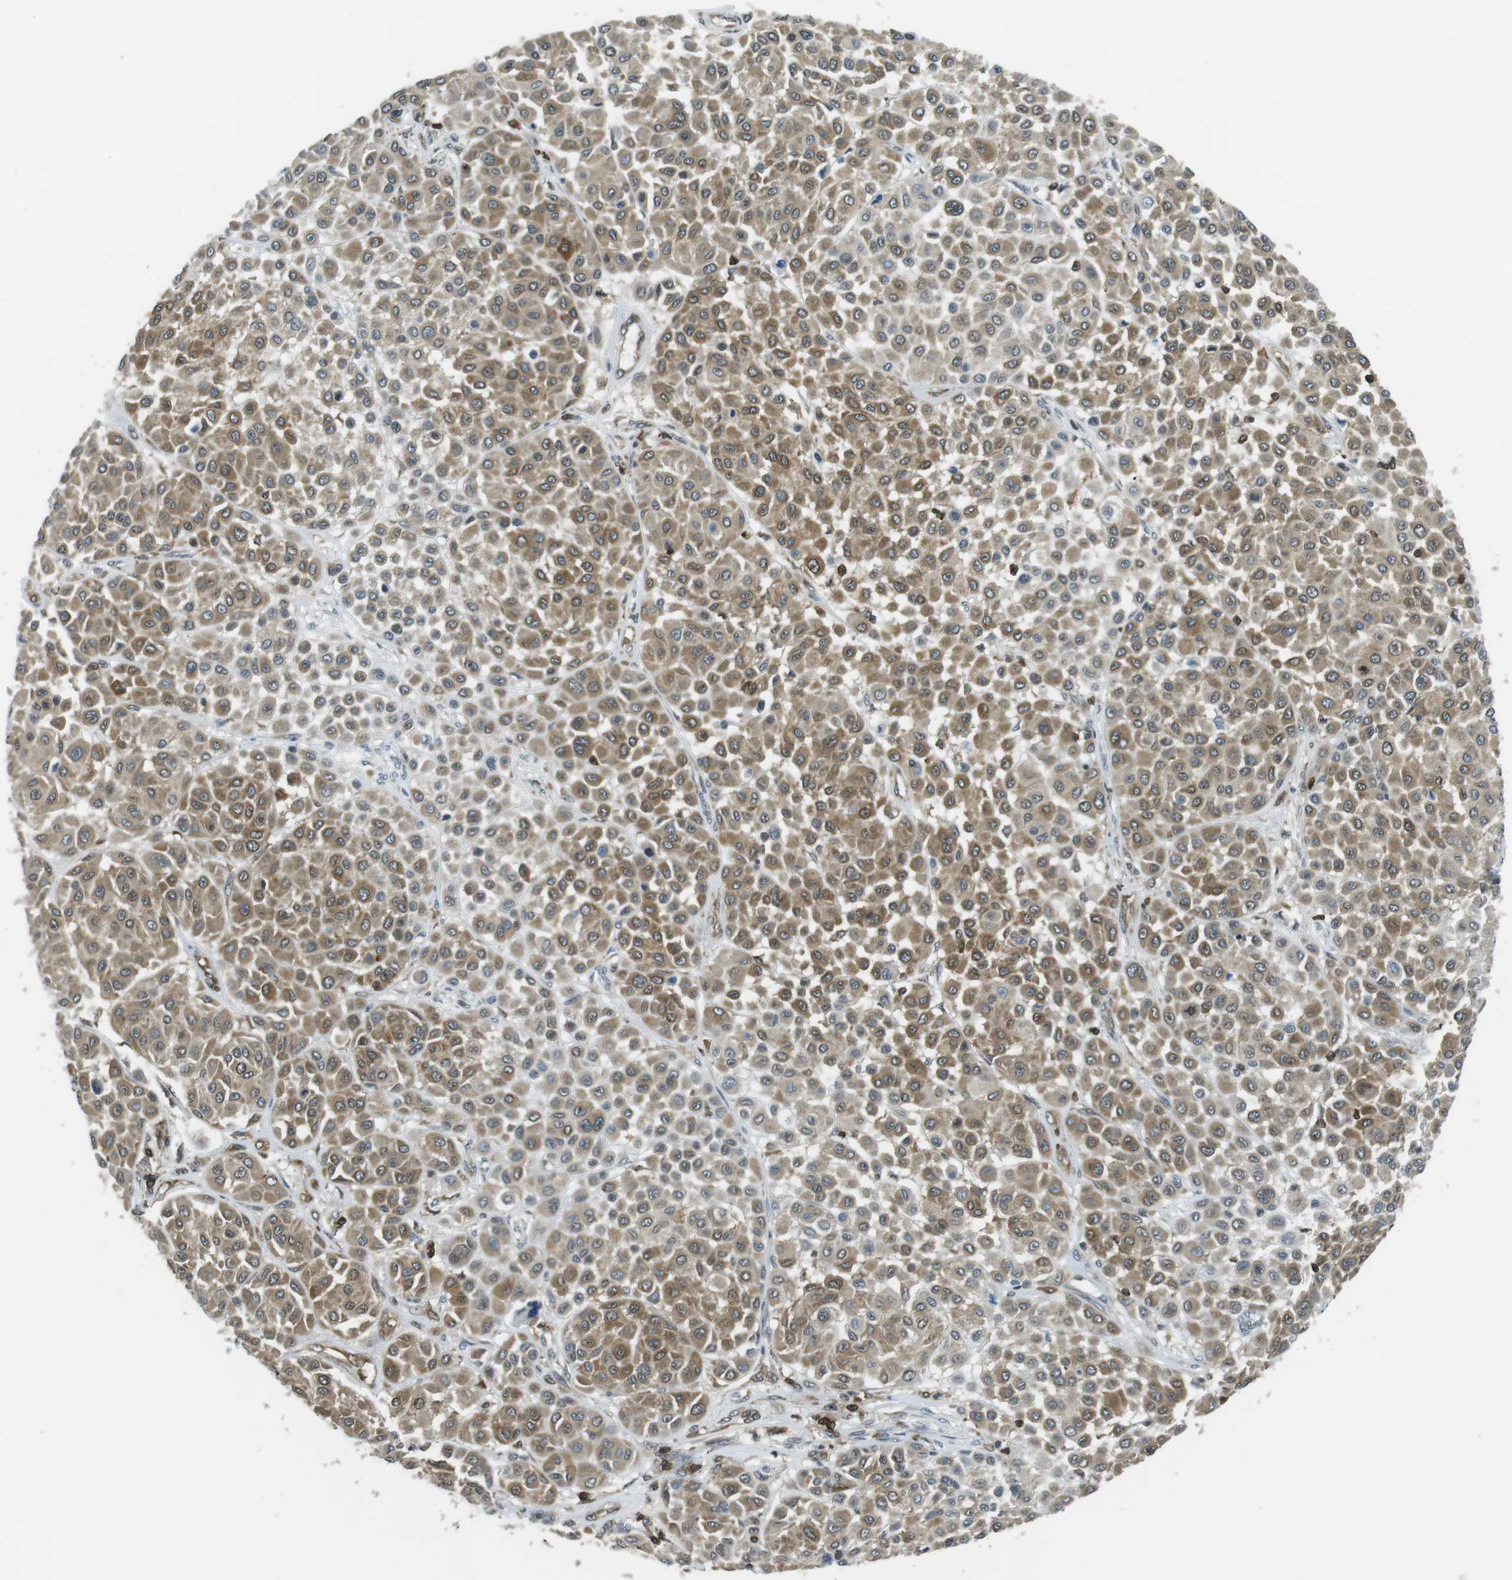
{"staining": {"intensity": "moderate", "quantity": ">75%", "location": "cytoplasmic/membranous"}, "tissue": "melanoma", "cell_type": "Tumor cells", "image_type": "cancer", "snomed": [{"axis": "morphology", "description": "Malignant melanoma, Metastatic site"}, {"axis": "topography", "description": "Soft tissue"}], "caption": "This histopathology image exhibits IHC staining of malignant melanoma (metastatic site), with medium moderate cytoplasmic/membranous expression in about >75% of tumor cells.", "gene": "STK10", "patient": {"sex": "male", "age": 41}}